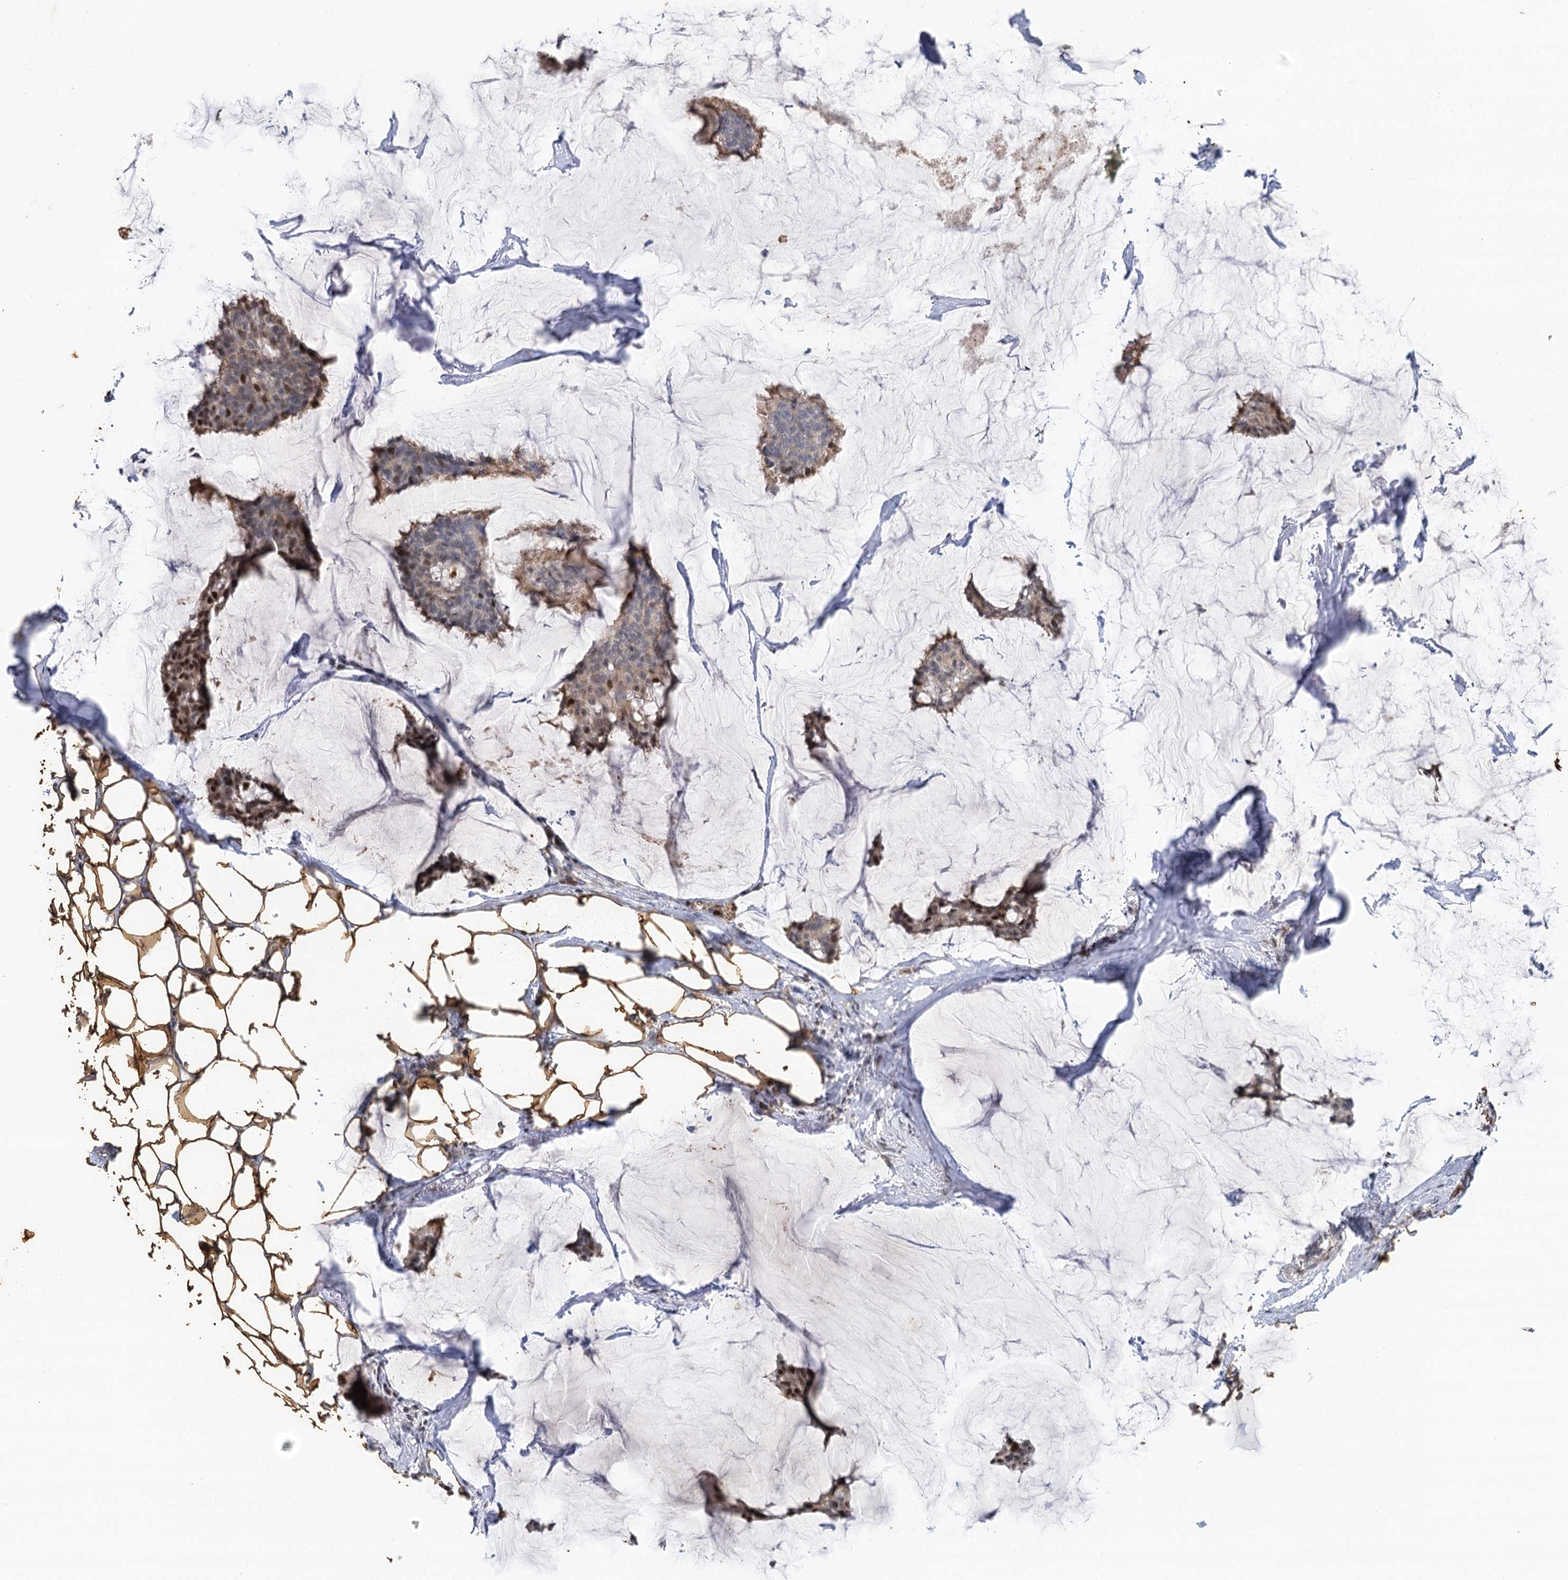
{"staining": {"intensity": "moderate", "quantity": "<25%", "location": "nuclear"}, "tissue": "breast cancer", "cell_type": "Tumor cells", "image_type": "cancer", "snomed": [{"axis": "morphology", "description": "Duct carcinoma"}, {"axis": "topography", "description": "Breast"}], "caption": "Immunohistochemistry (IHC) micrograph of human breast invasive ductal carcinoma stained for a protein (brown), which shows low levels of moderate nuclear positivity in about <25% of tumor cells.", "gene": "IL11RA", "patient": {"sex": "female", "age": 93}}